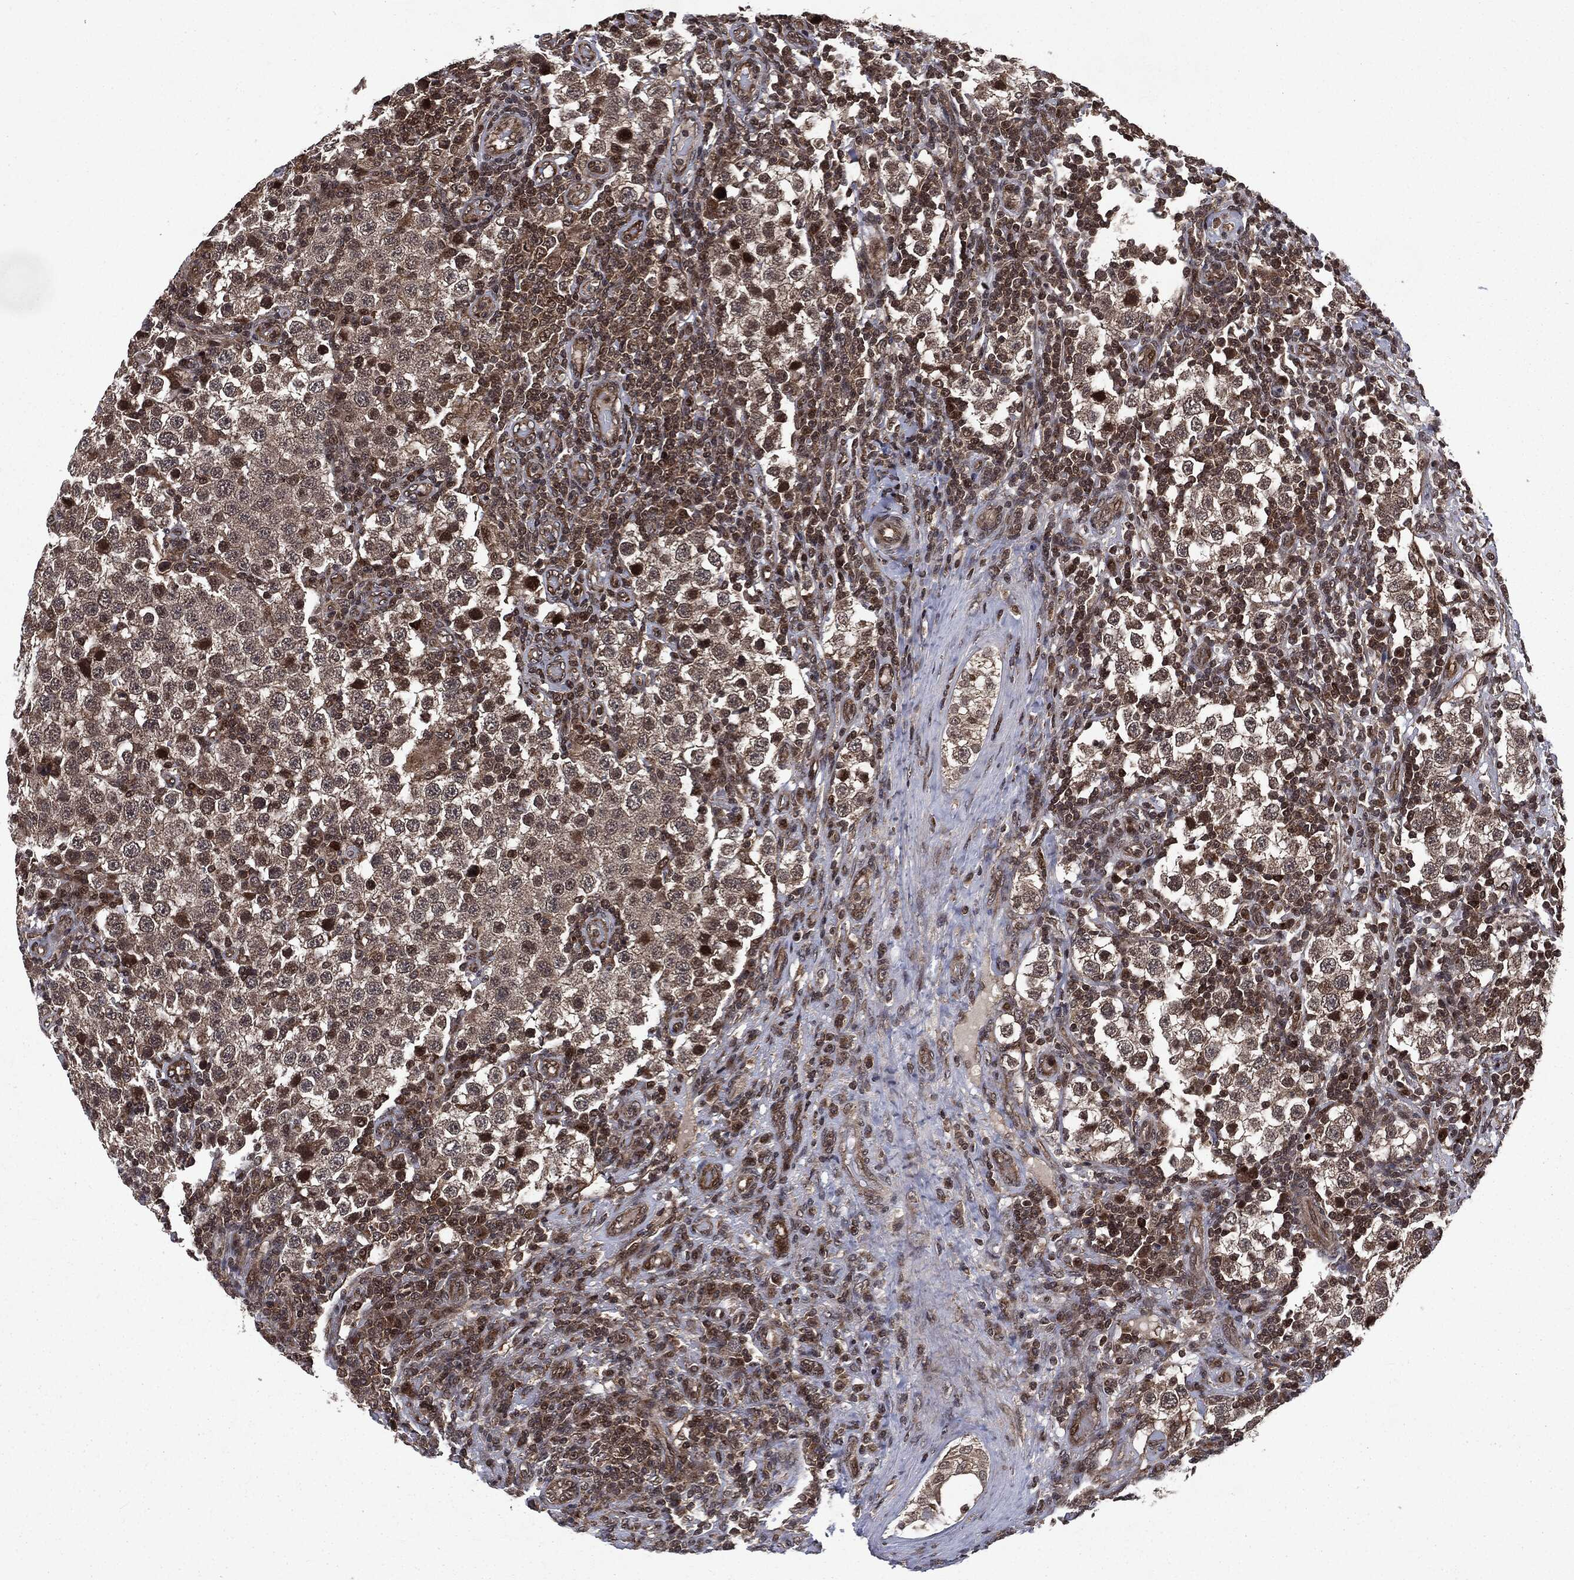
{"staining": {"intensity": "strong", "quantity": "<25%", "location": "cytoplasmic/membranous,nuclear"}, "tissue": "testis cancer", "cell_type": "Tumor cells", "image_type": "cancer", "snomed": [{"axis": "morphology", "description": "Seminoma, NOS"}, {"axis": "topography", "description": "Testis"}], "caption": "Strong cytoplasmic/membranous and nuclear expression for a protein is identified in about <25% of tumor cells of testis cancer (seminoma) using immunohistochemistry.", "gene": "STAU2", "patient": {"sex": "male", "age": 34}}